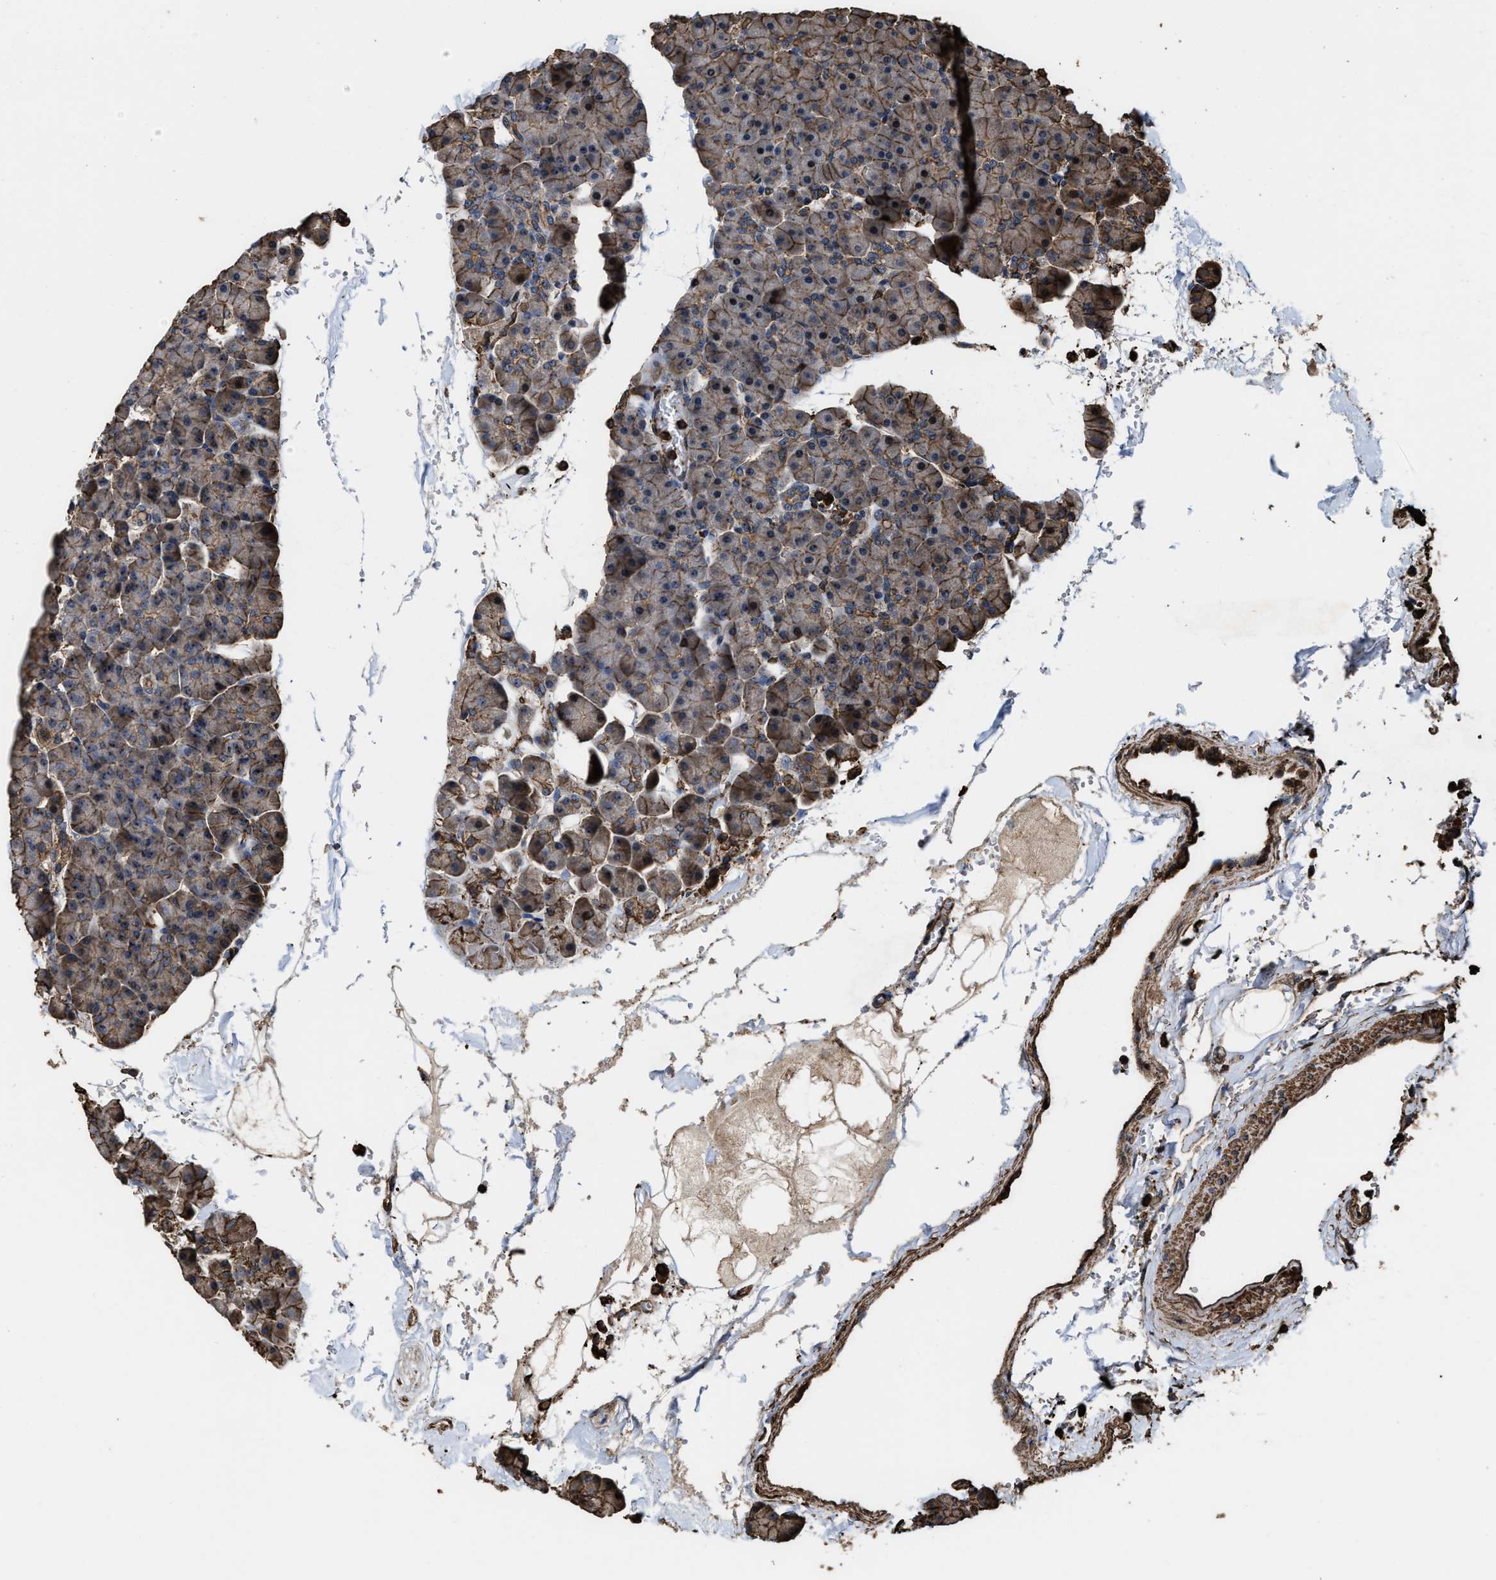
{"staining": {"intensity": "weak", "quantity": ">75%", "location": "cytoplasmic/membranous"}, "tissue": "pancreas", "cell_type": "Exocrine glandular cells", "image_type": "normal", "snomed": [{"axis": "morphology", "description": "Normal tissue, NOS"}, {"axis": "topography", "description": "Pancreas"}], "caption": "IHC micrograph of unremarkable pancreas: pancreas stained using IHC shows low levels of weak protein expression localized specifically in the cytoplasmic/membranous of exocrine glandular cells, appearing as a cytoplasmic/membranous brown color.", "gene": "KBTBD2", "patient": {"sex": "male", "age": 35}}